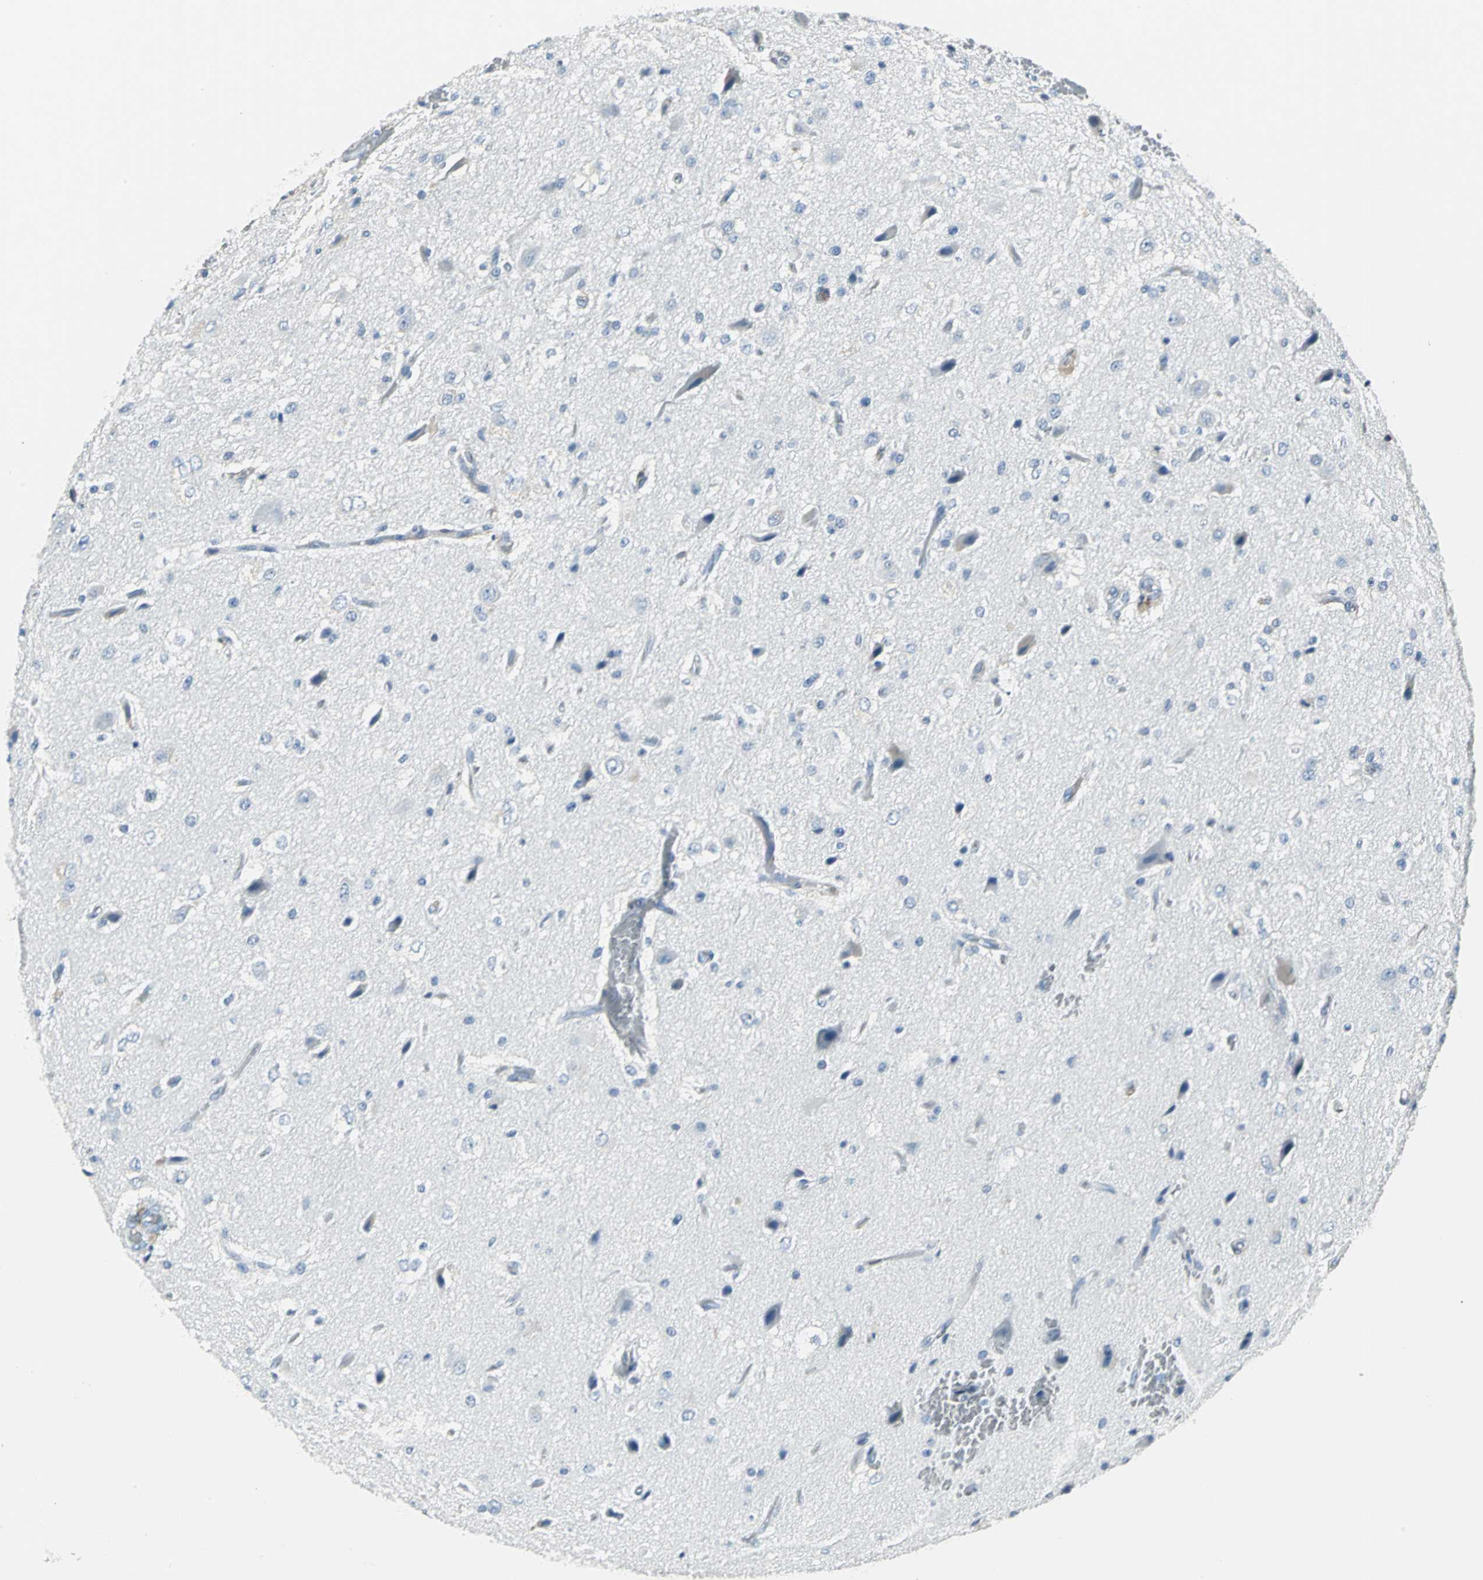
{"staining": {"intensity": "negative", "quantity": "none", "location": "none"}, "tissue": "glioma", "cell_type": "Tumor cells", "image_type": "cancer", "snomed": [{"axis": "morphology", "description": "Glioma, malignant, High grade"}, {"axis": "topography", "description": "pancreas cauda"}], "caption": "High-grade glioma (malignant) was stained to show a protein in brown. There is no significant expression in tumor cells.", "gene": "IQGAP2", "patient": {"sex": "male", "age": 60}}